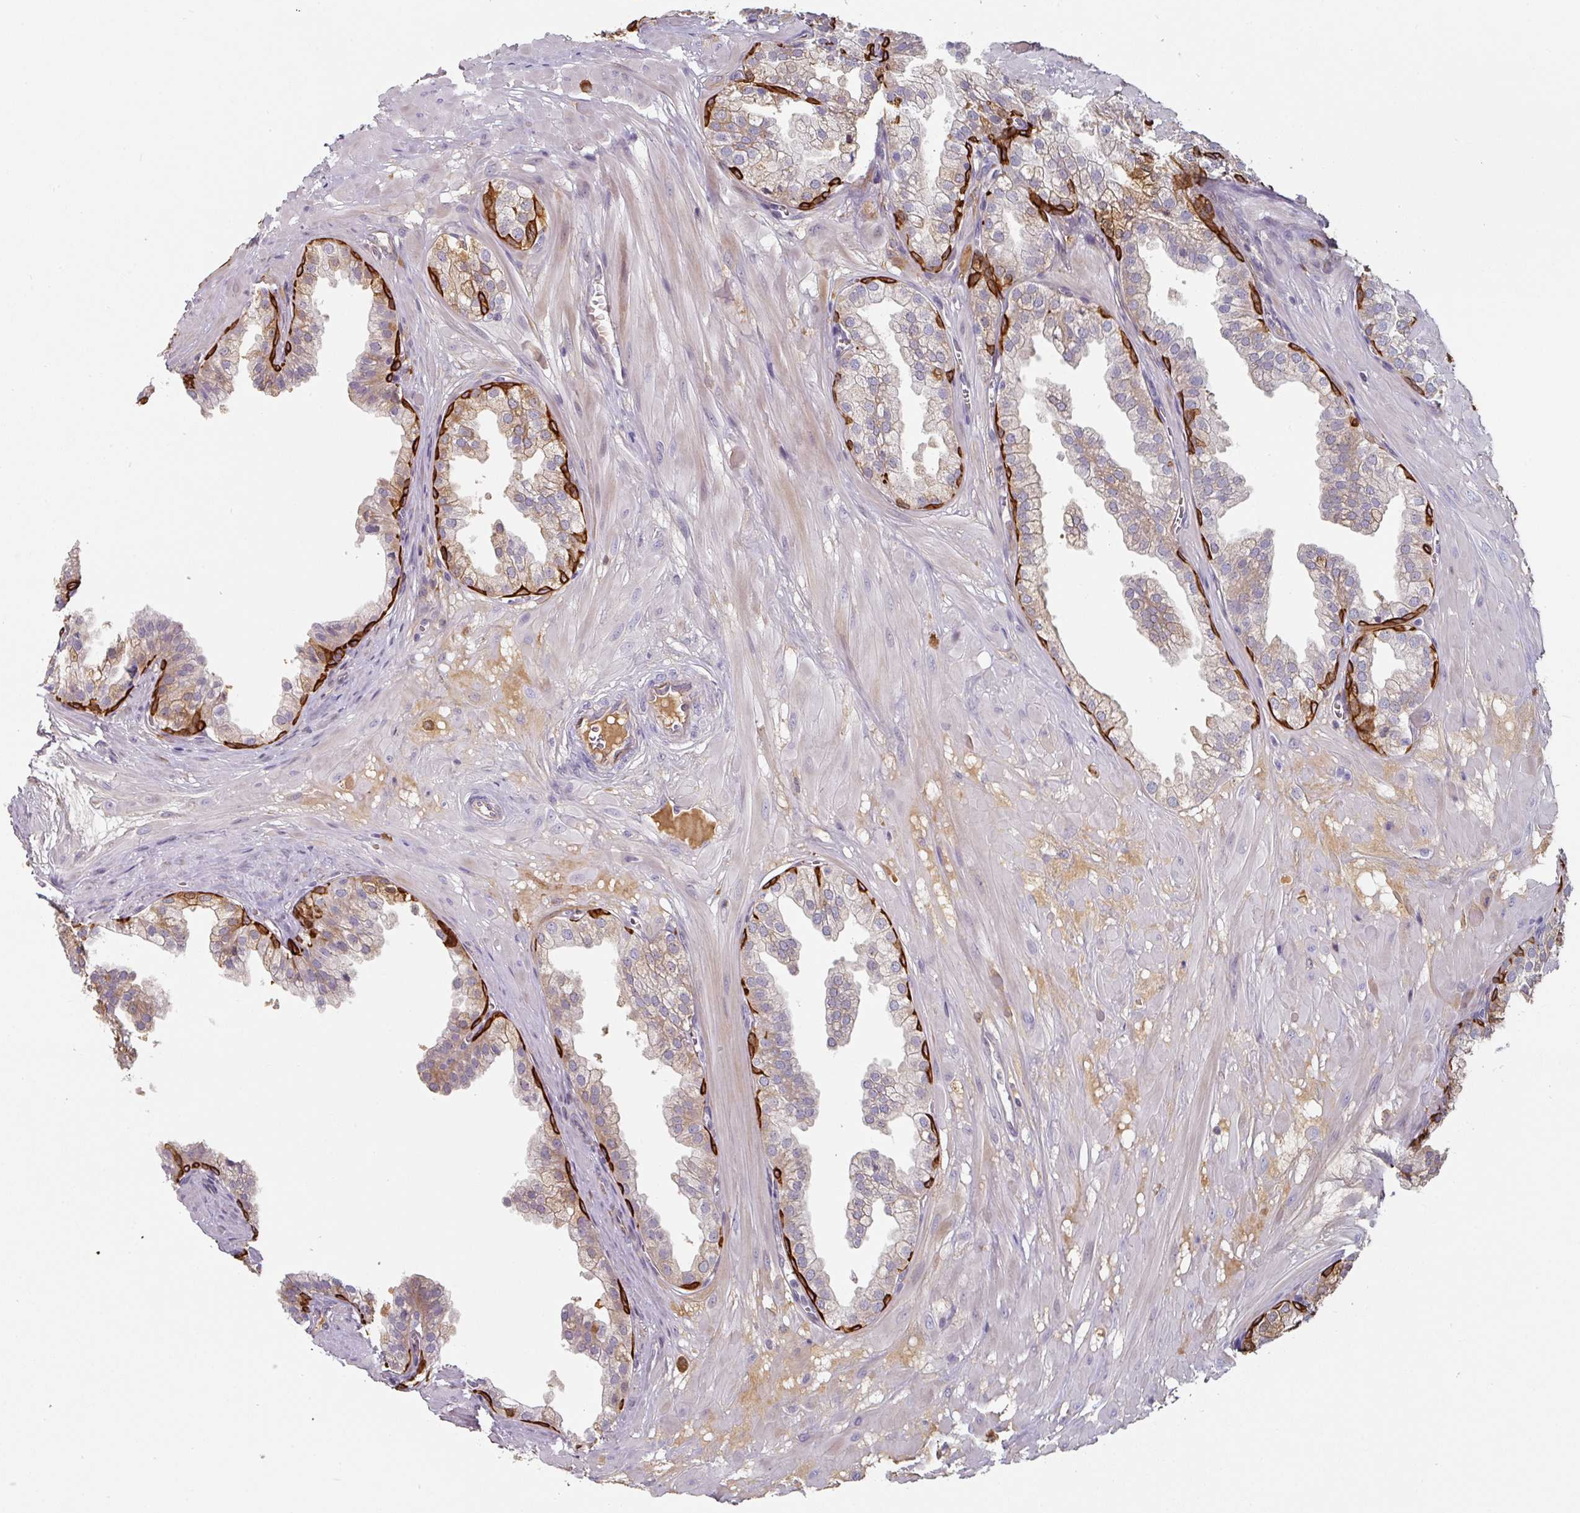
{"staining": {"intensity": "moderate", "quantity": "25%-75%", "location": "cytoplasmic/membranous"}, "tissue": "prostate", "cell_type": "Glandular cells", "image_type": "normal", "snomed": [{"axis": "morphology", "description": "Normal tissue, NOS"}, {"axis": "topography", "description": "Prostate"}, {"axis": "topography", "description": "Peripheral nerve tissue"}], "caption": "This is an image of immunohistochemistry (IHC) staining of normal prostate, which shows moderate staining in the cytoplasmic/membranous of glandular cells.", "gene": "CEP78", "patient": {"sex": "male", "age": 55}}